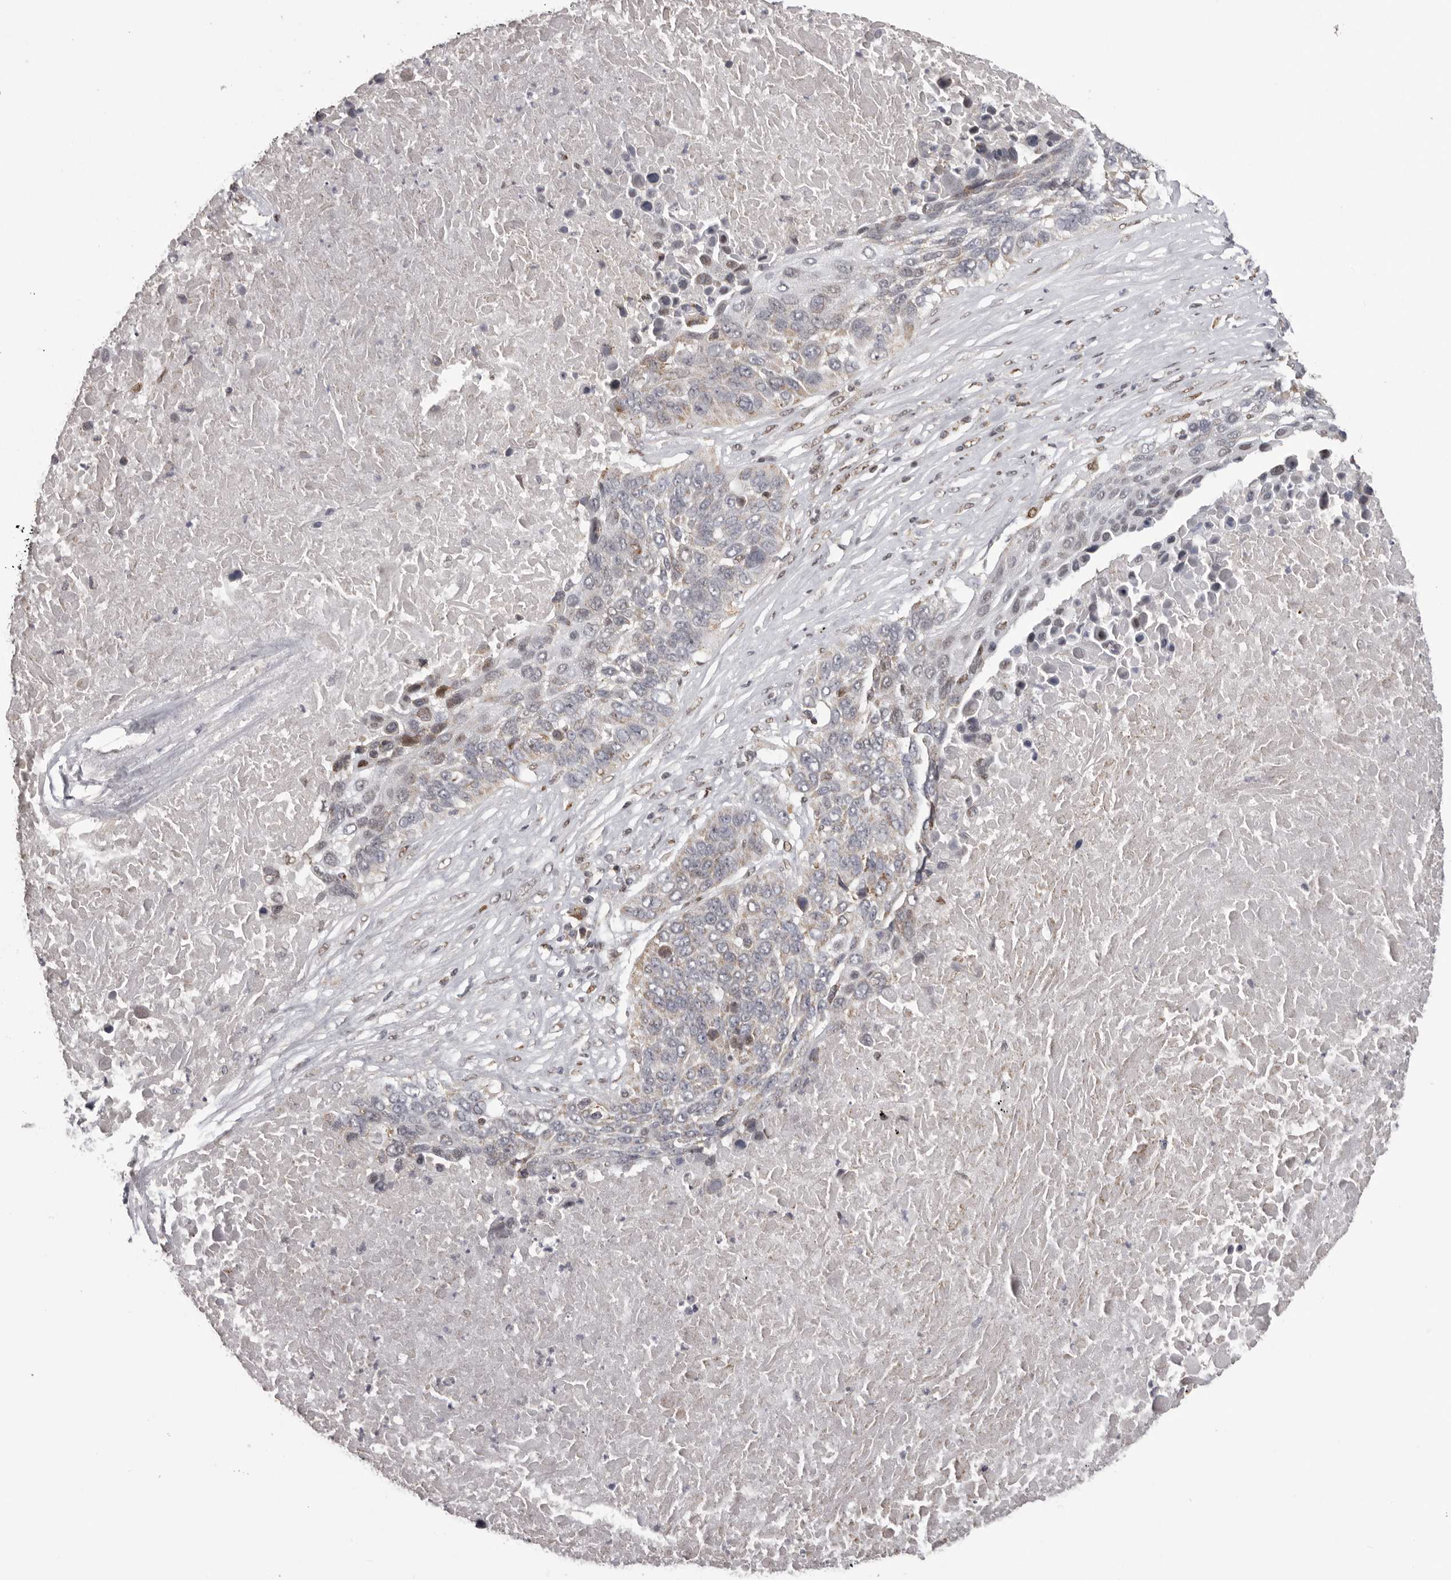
{"staining": {"intensity": "weak", "quantity": "<25%", "location": "cytoplasmic/membranous"}, "tissue": "lung cancer", "cell_type": "Tumor cells", "image_type": "cancer", "snomed": [{"axis": "morphology", "description": "Squamous cell carcinoma, NOS"}, {"axis": "topography", "description": "Lung"}], "caption": "A photomicrograph of human lung squamous cell carcinoma is negative for staining in tumor cells. Nuclei are stained in blue.", "gene": "C17orf99", "patient": {"sex": "male", "age": 66}}